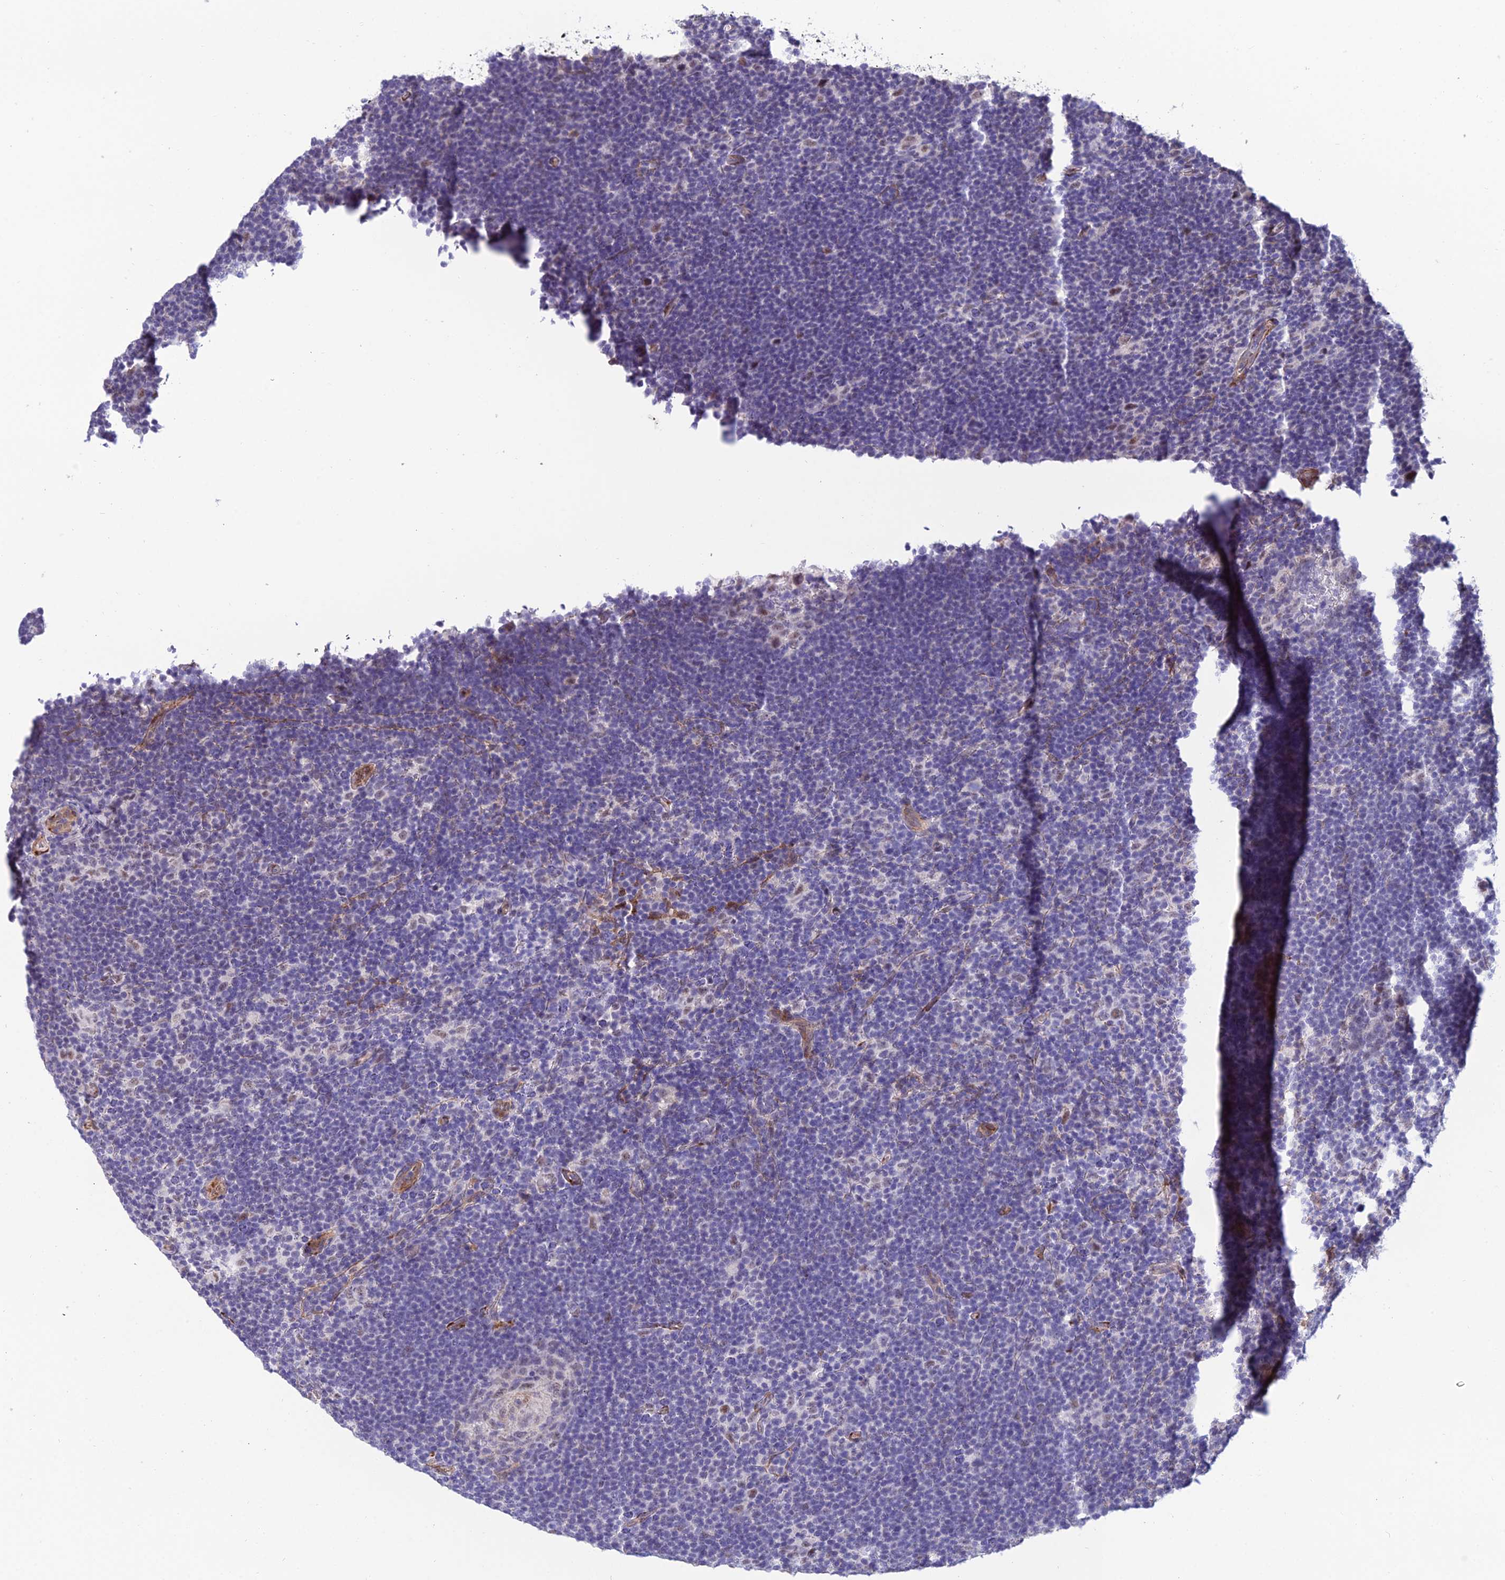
{"staining": {"intensity": "weak", "quantity": "25%-75%", "location": "nuclear"}, "tissue": "lymphoma", "cell_type": "Tumor cells", "image_type": "cancer", "snomed": [{"axis": "morphology", "description": "Hodgkin's disease, NOS"}, {"axis": "topography", "description": "Lymph node"}], "caption": "IHC image of human lymphoma stained for a protein (brown), which shows low levels of weak nuclear positivity in about 25%-75% of tumor cells.", "gene": "SYT15", "patient": {"sex": "female", "age": 57}}